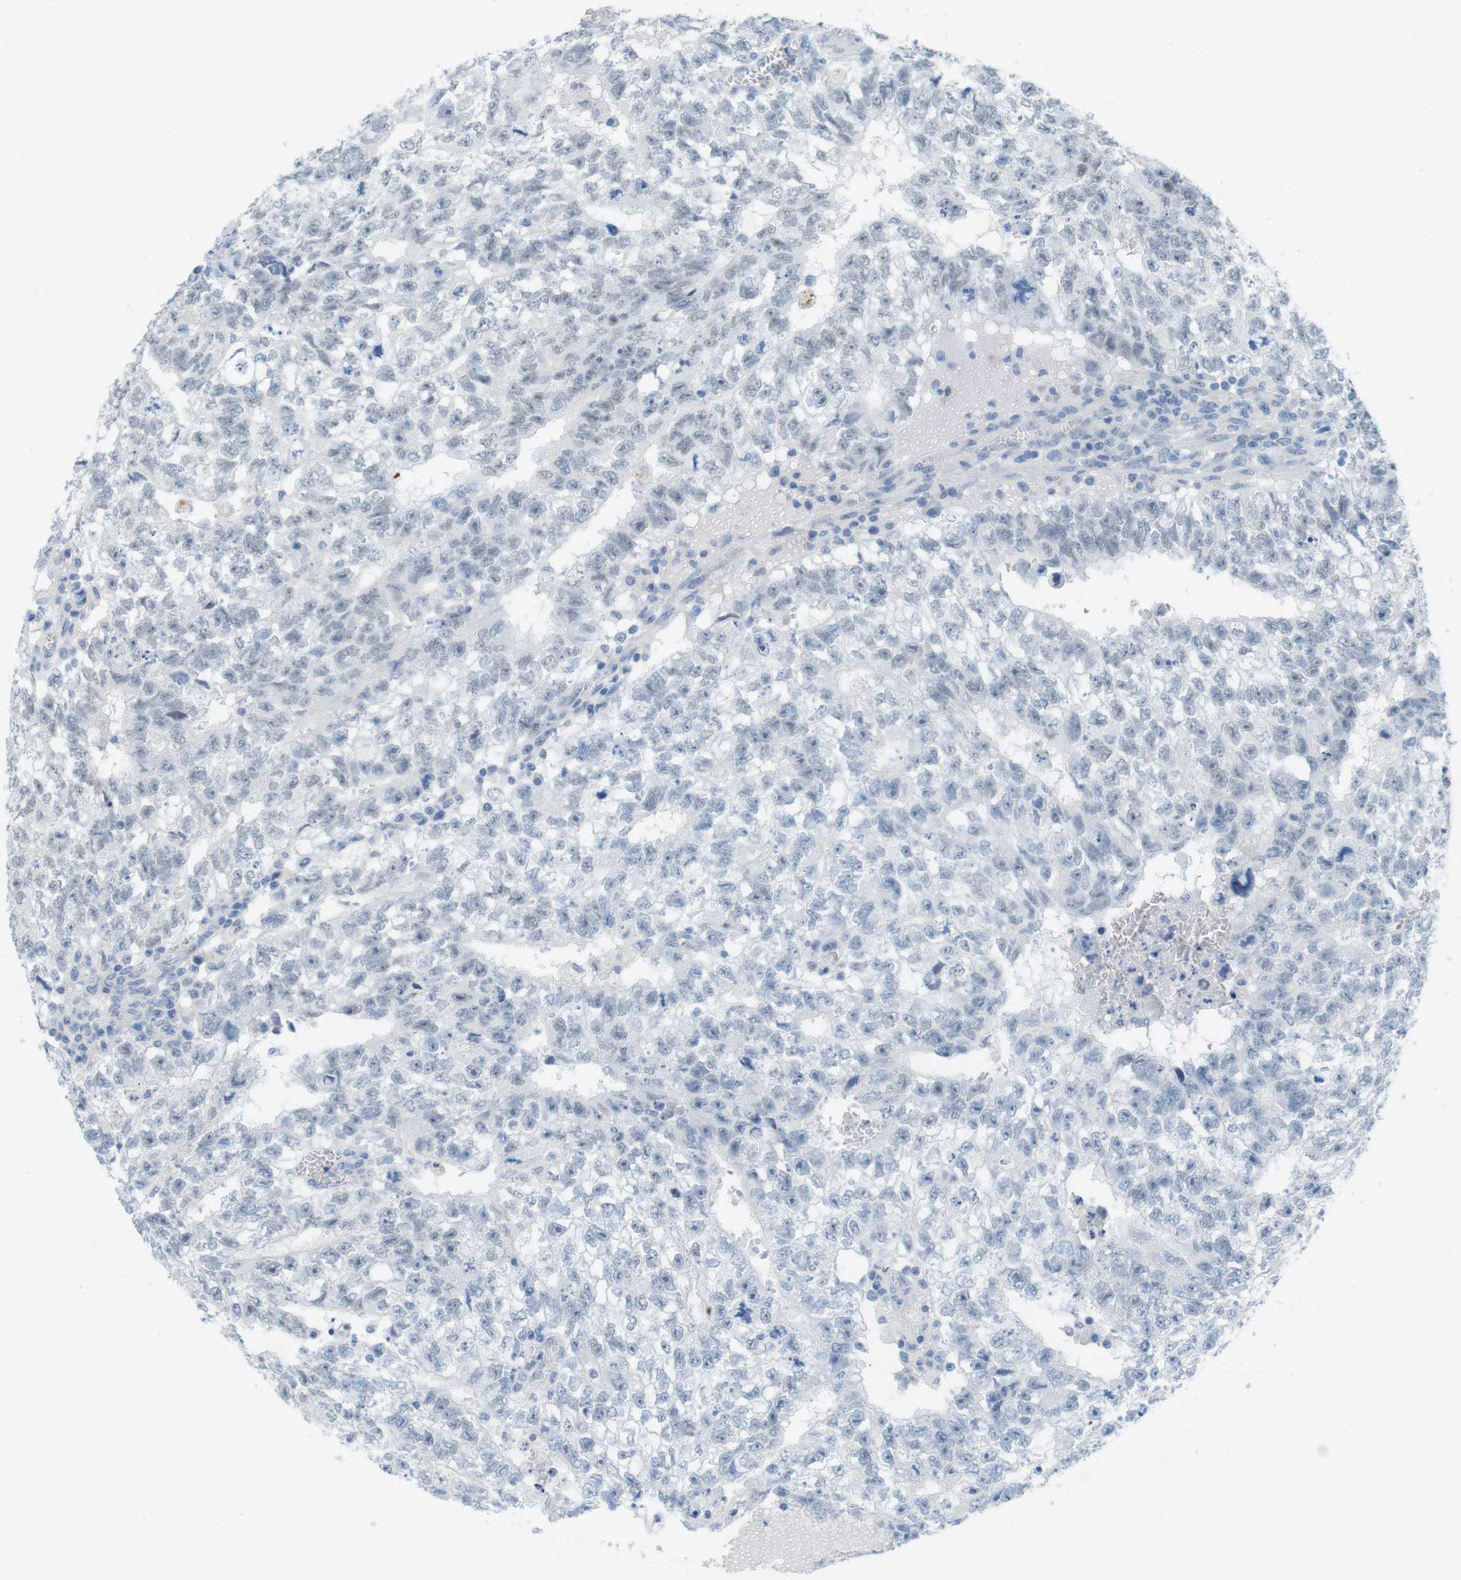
{"staining": {"intensity": "negative", "quantity": "none", "location": "none"}, "tissue": "testis cancer", "cell_type": "Tumor cells", "image_type": "cancer", "snomed": [{"axis": "morphology", "description": "Seminoma, NOS"}, {"axis": "morphology", "description": "Carcinoma, Embryonal, NOS"}, {"axis": "topography", "description": "Testis"}], "caption": "Immunohistochemistry histopathology image of neoplastic tissue: testis seminoma stained with DAB (3,3'-diaminobenzidine) demonstrates no significant protein staining in tumor cells.", "gene": "YIPF1", "patient": {"sex": "male", "age": 38}}